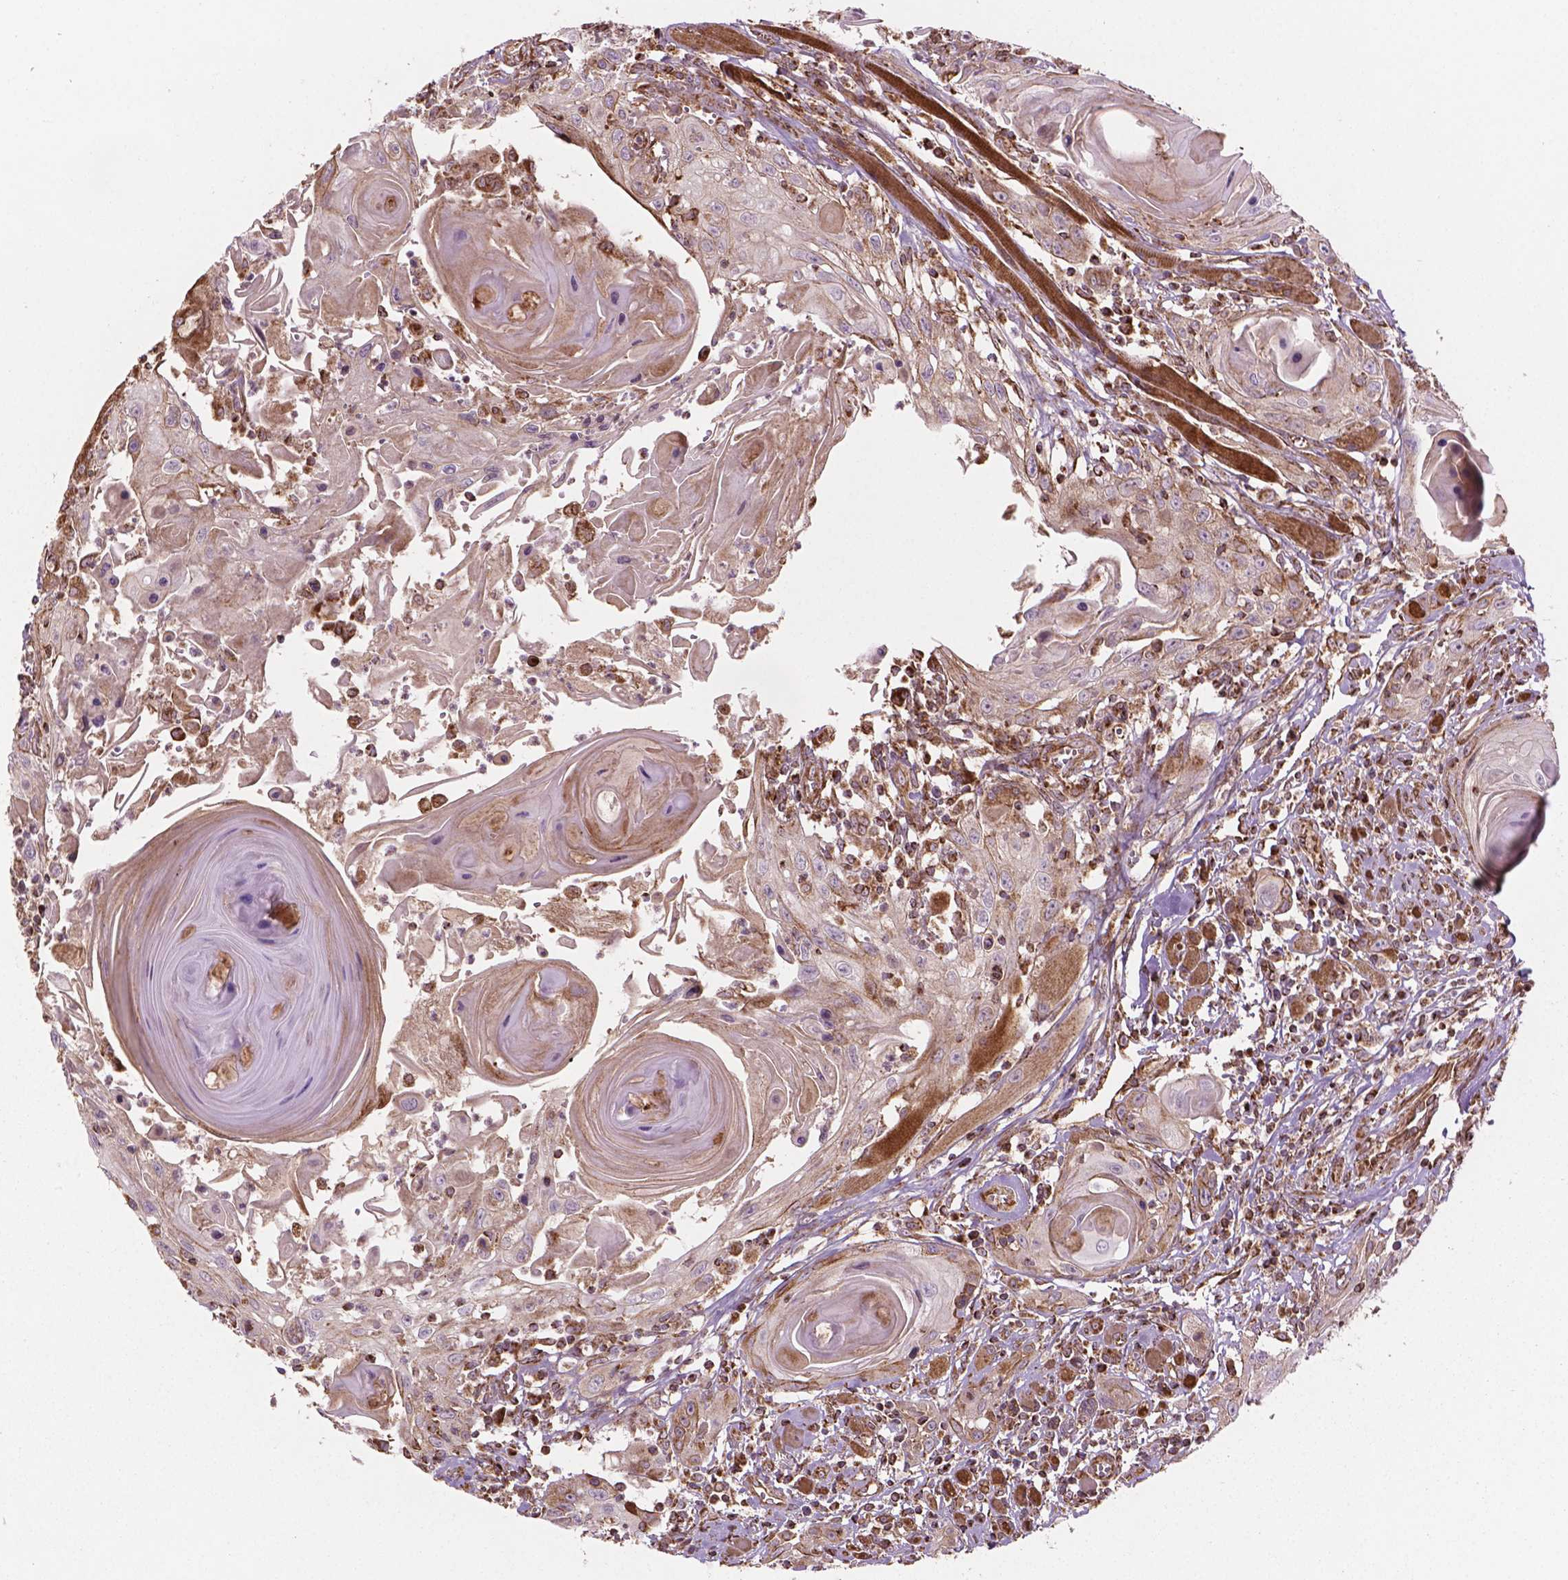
{"staining": {"intensity": "weak", "quantity": ">75%", "location": "cytoplasmic/membranous"}, "tissue": "head and neck cancer", "cell_type": "Tumor cells", "image_type": "cancer", "snomed": [{"axis": "morphology", "description": "Squamous cell carcinoma, NOS"}, {"axis": "topography", "description": "Head-Neck"}], "caption": "Weak cytoplasmic/membranous staining for a protein is seen in approximately >75% of tumor cells of head and neck squamous cell carcinoma using immunohistochemistry (IHC).", "gene": "HS3ST3A1", "patient": {"sex": "female", "age": 80}}